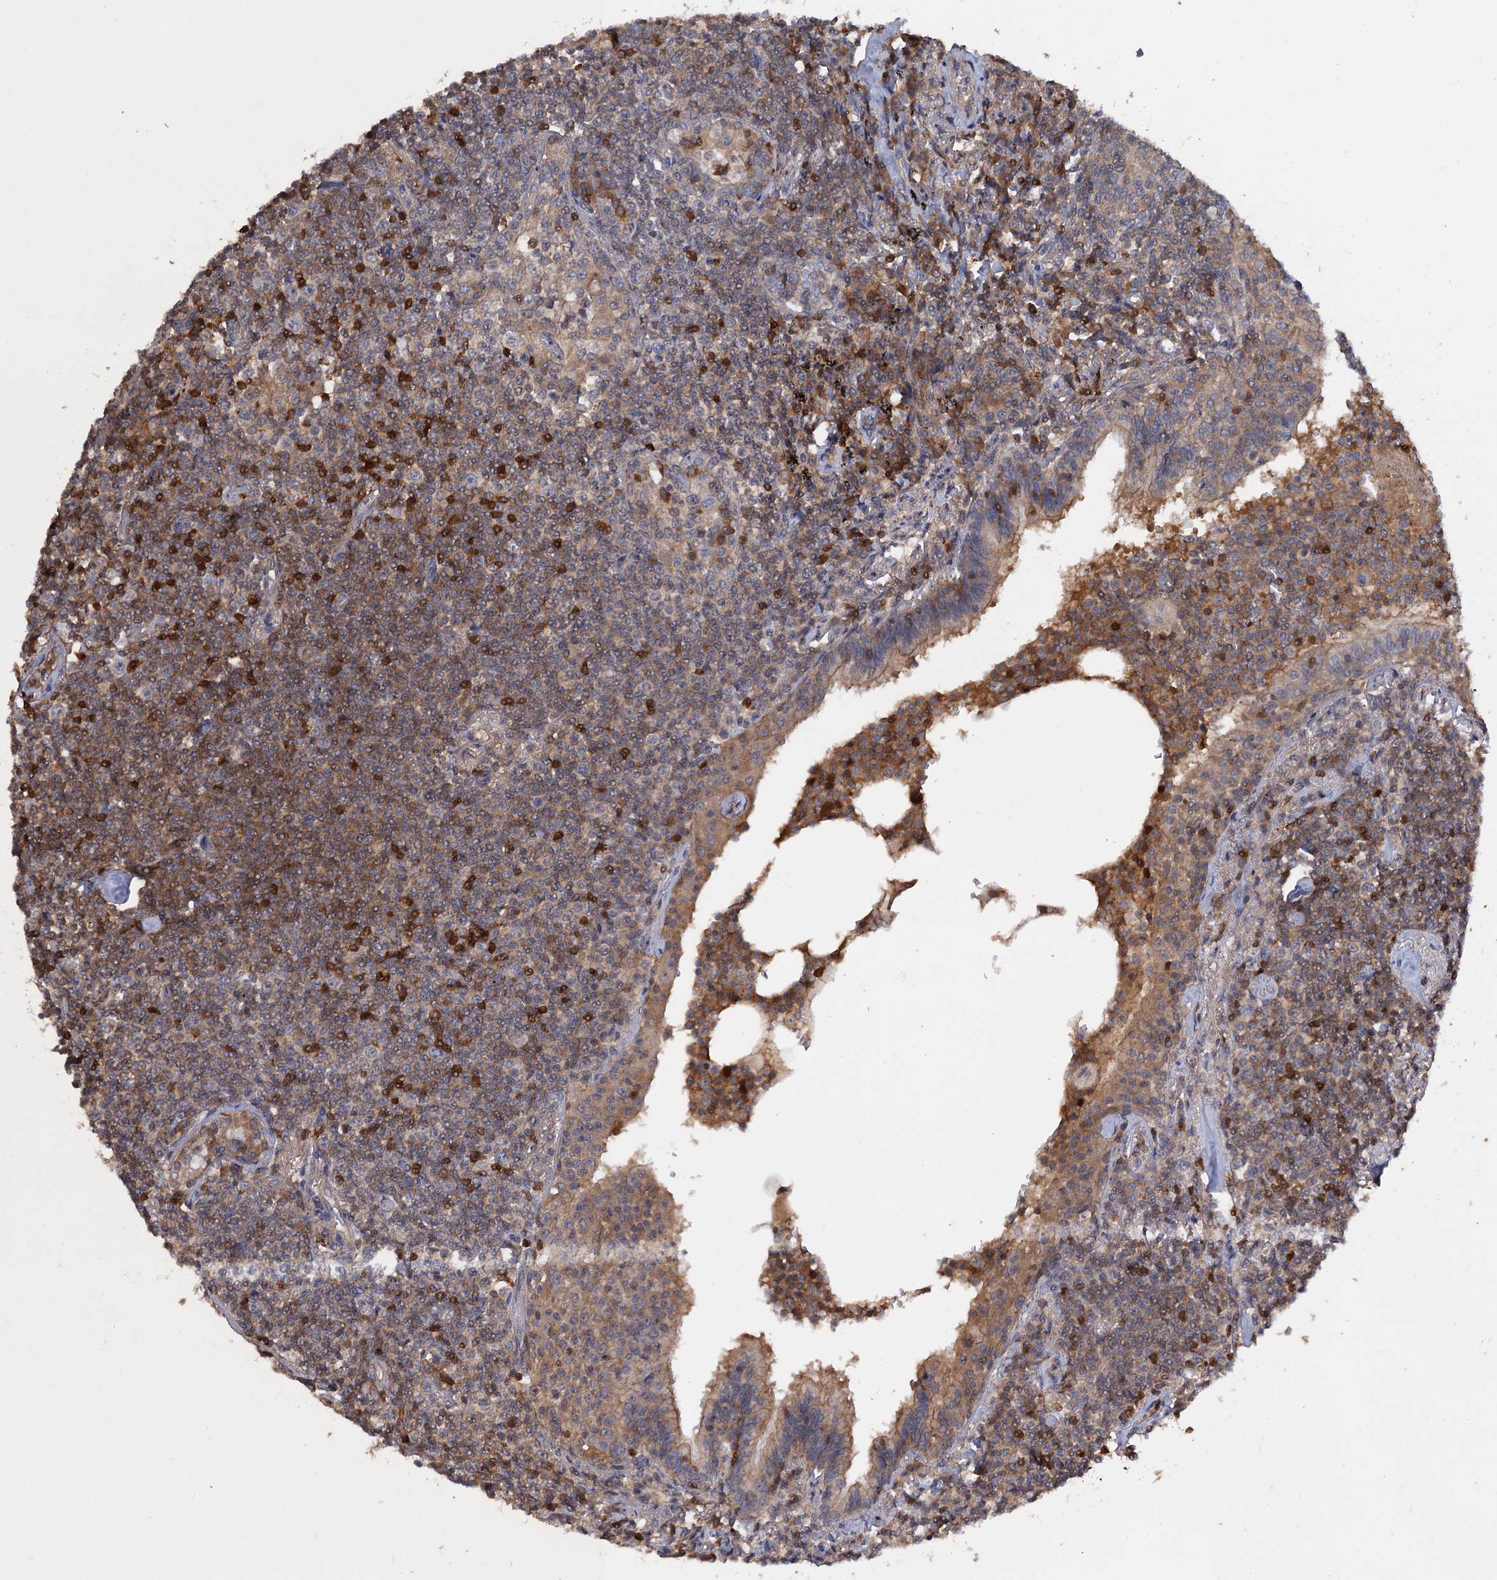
{"staining": {"intensity": "moderate", "quantity": "<25%", "location": "cytoplasmic/membranous"}, "tissue": "lymphoma", "cell_type": "Tumor cells", "image_type": "cancer", "snomed": [{"axis": "morphology", "description": "Malignant lymphoma, non-Hodgkin's type, Low grade"}, {"axis": "topography", "description": "Lung"}], "caption": "Tumor cells demonstrate low levels of moderate cytoplasmic/membranous positivity in about <25% of cells in human lymphoma.", "gene": "DGKA", "patient": {"sex": "female", "age": 71}}